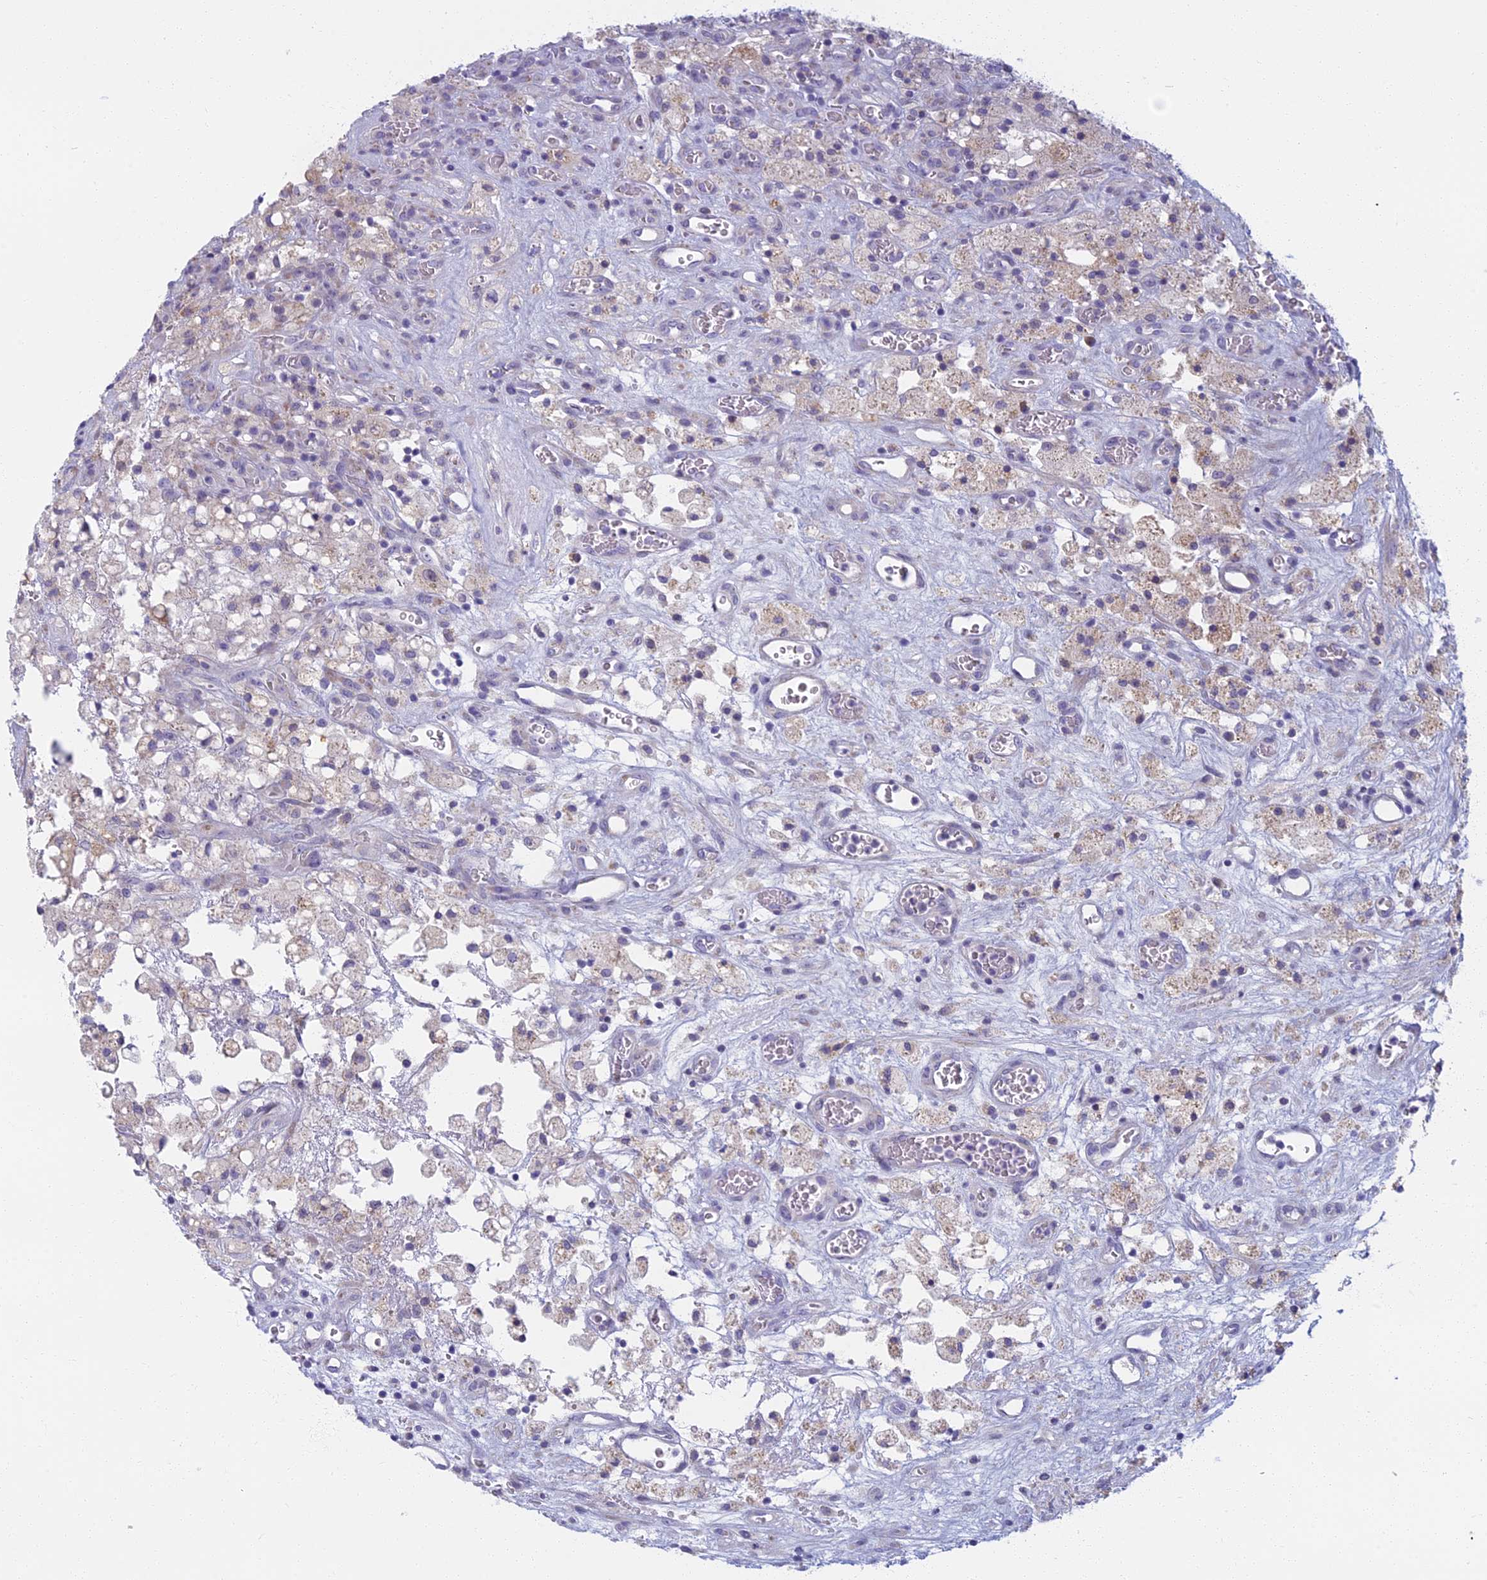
{"staining": {"intensity": "negative", "quantity": "none", "location": "none"}, "tissue": "glioma", "cell_type": "Tumor cells", "image_type": "cancer", "snomed": [{"axis": "morphology", "description": "Glioma, malignant, High grade"}, {"axis": "topography", "description": "Brain"}], "caption": "Glioma stained for a protein using immunohistochemistry shows no positivity tumor cells.", "gene": "DDX51", "patient": {"sex": "male", "age": 76}}